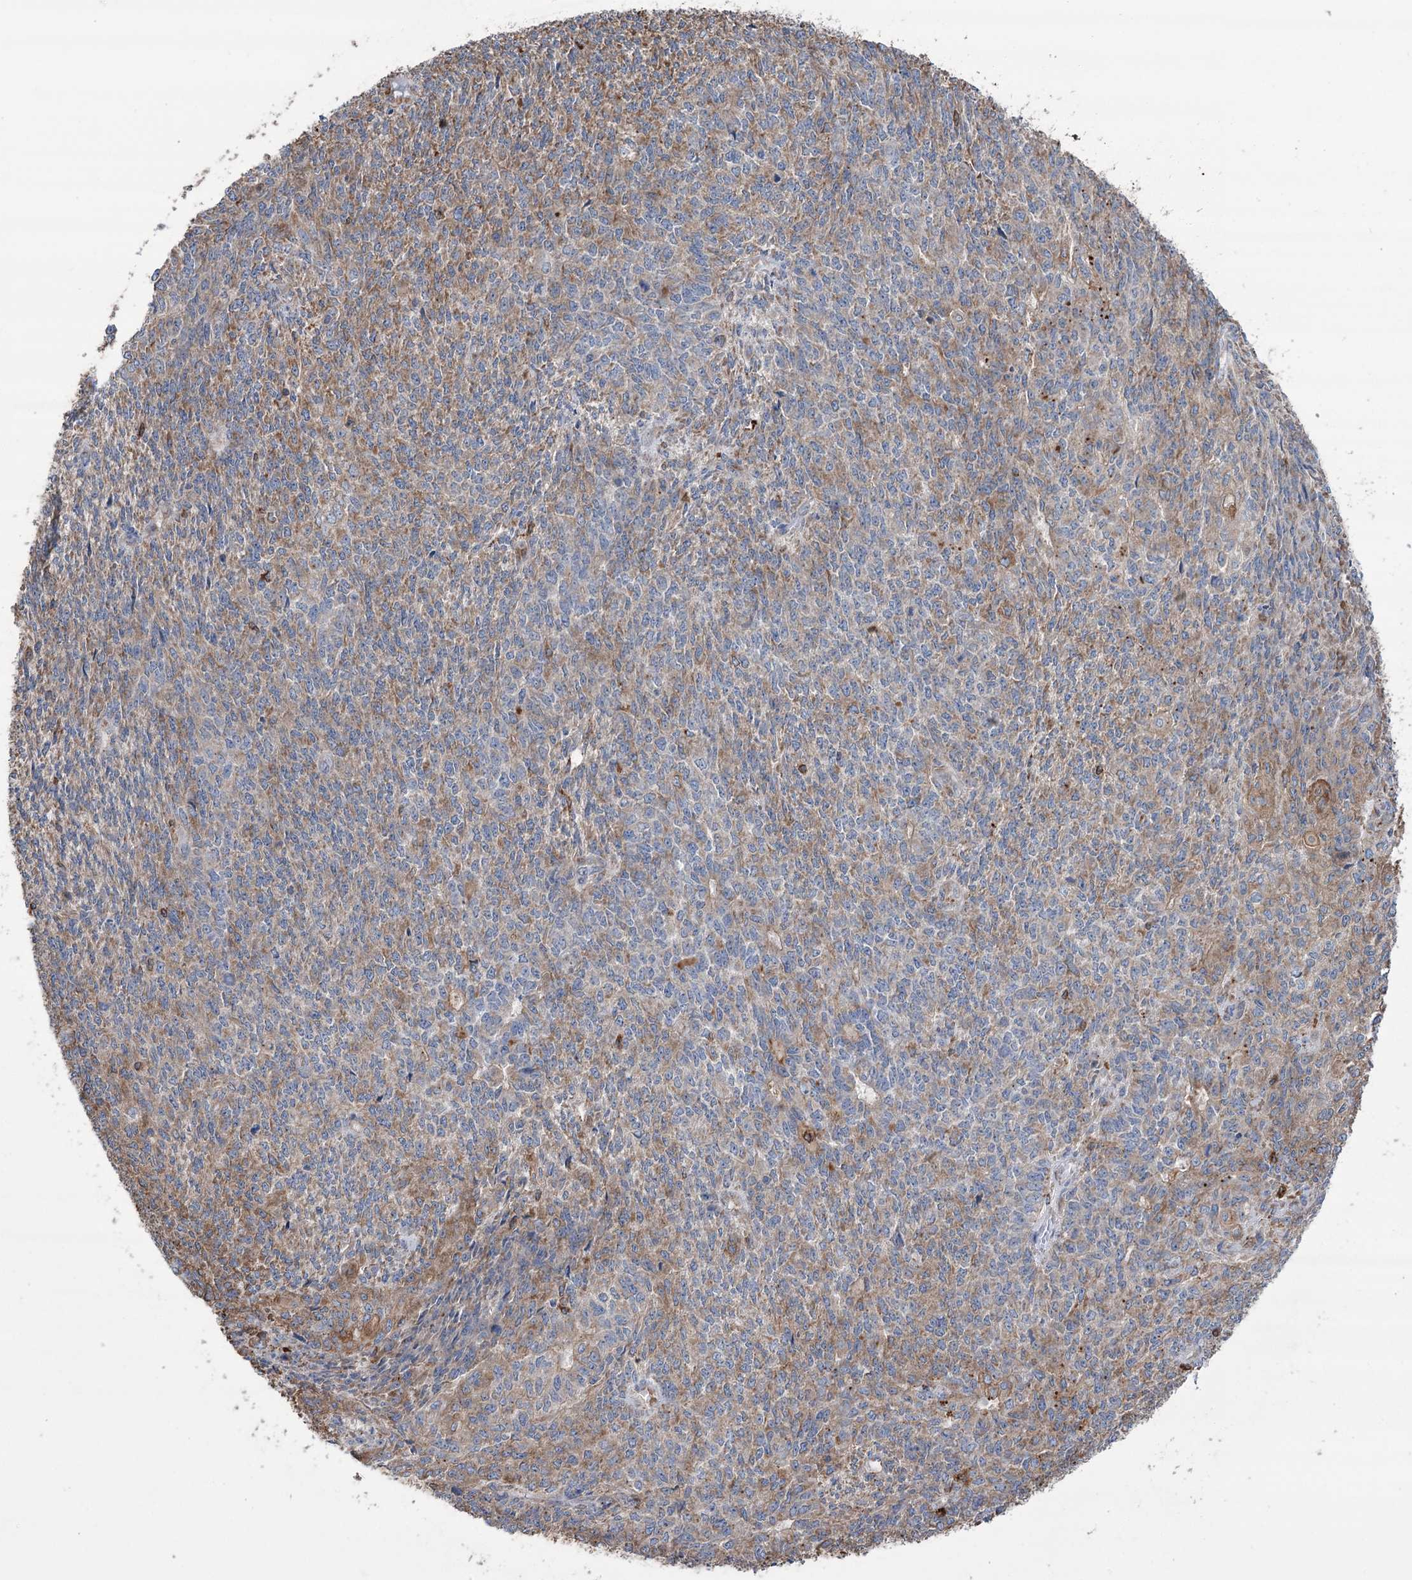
{"staining": {"intensity": "moderate", "quantity": "25%-75%", "location": "cytoplasmic/membranous"}, "tissue": "endometrial cancer", "cell_type": "Tumor cells", "image_type": "cancer", "snomed": [{"axis": "morphology", "description": "Adenocarcinoma, NOS"}, {"axis": "topography", "description": "Endometrium"}], "caption": "Approximately 25%-75% of tumor cells in human endometrial cancer exhibit moderate cytoplasmic/membranous protein staining as visualized by brown immunohistochemical staining.", "gene": "TRIM71", "patient": {"sex": "female", "age": 32}}